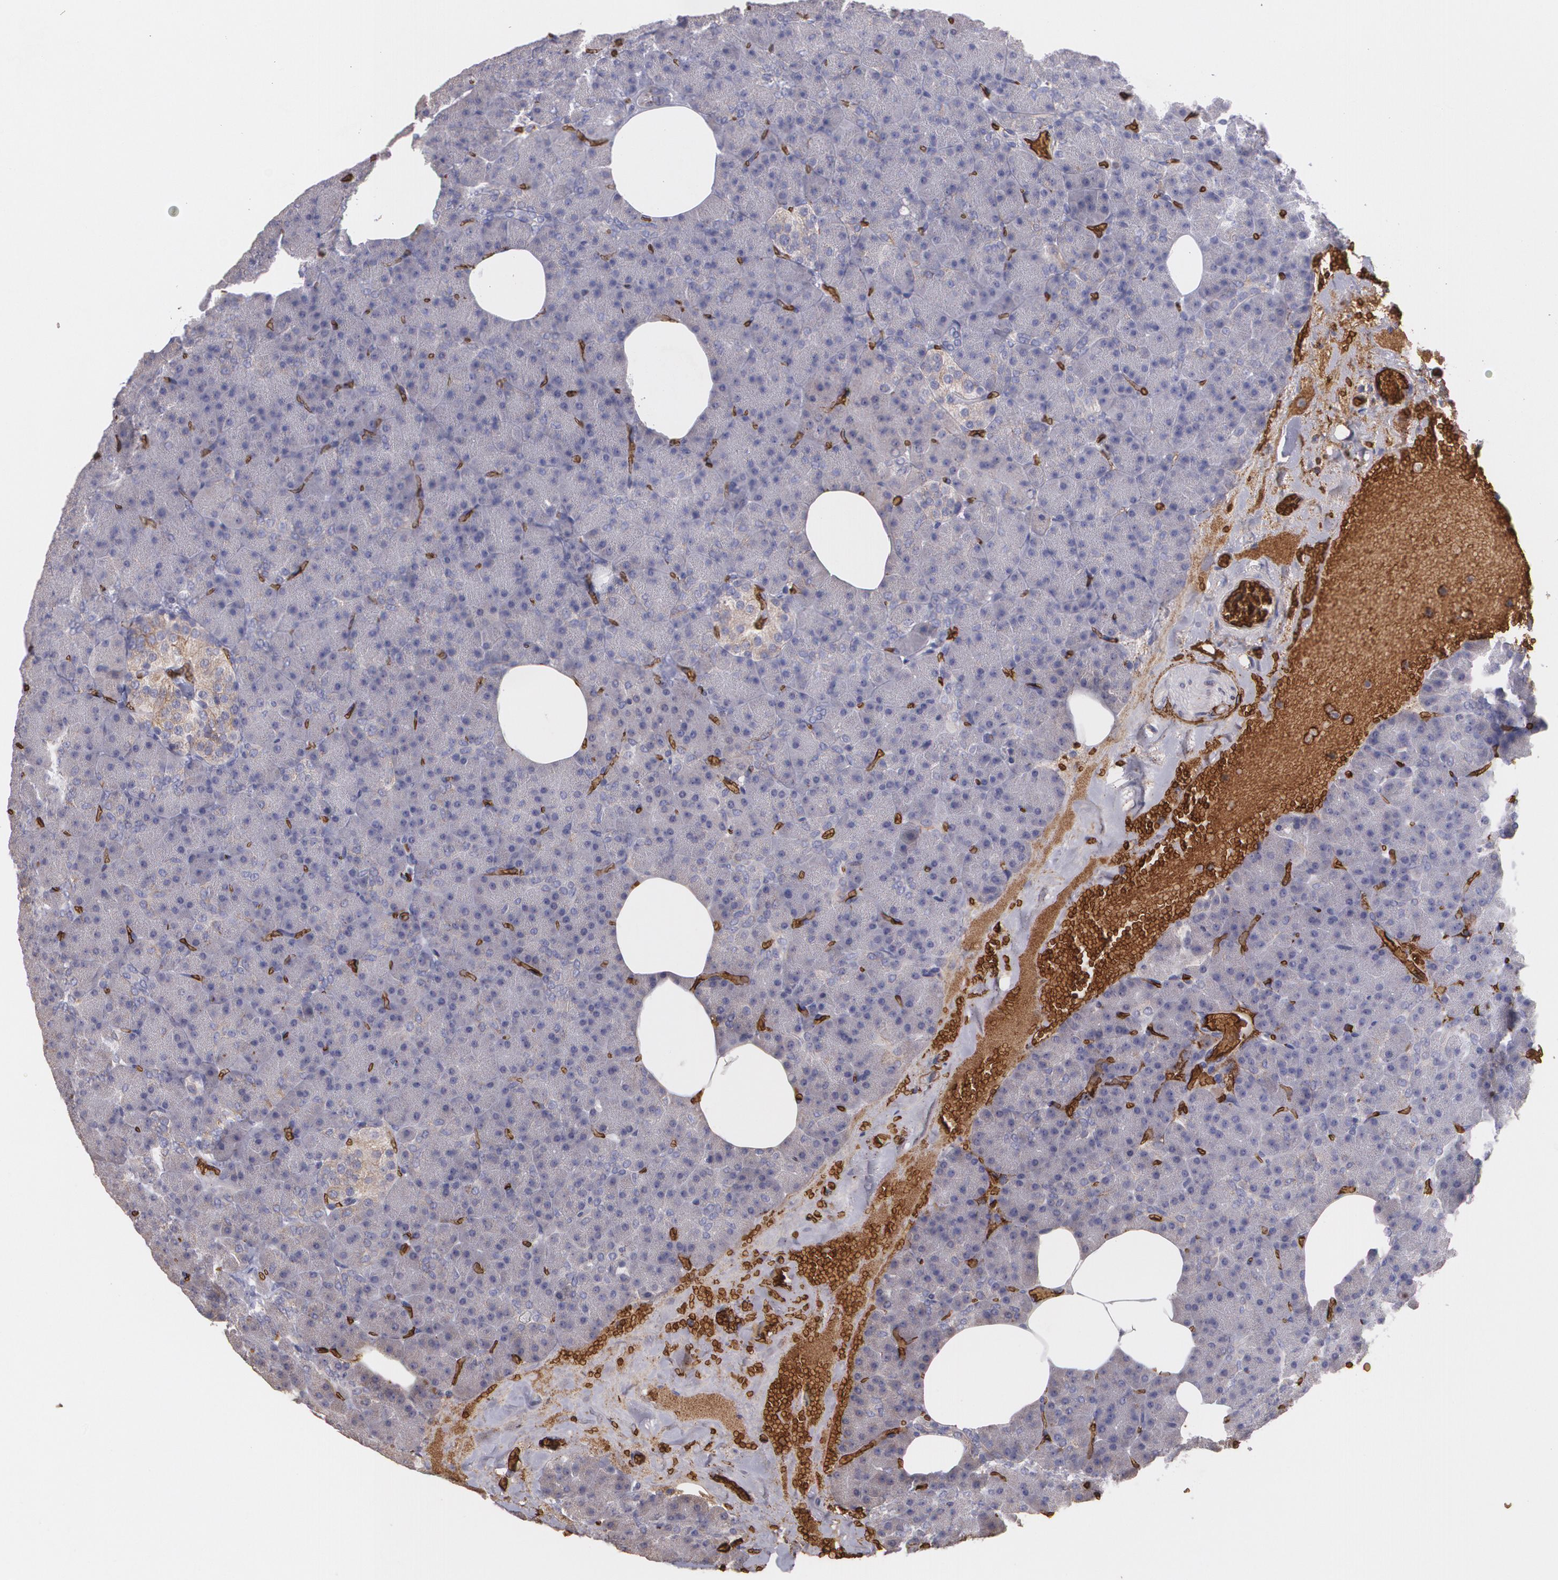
{"staining": {"intensity": "weak", "quantity": "<25%", "location": "cytoplasmic/membranous"}, "tissue": "pancreas", "cell_type": "Exocrine glandular cells", "image_type": "normal", "snomed": [{"axis": "morphology", "description": "Normal tissue, NOS"}, {"axis": "topography", "description": "Pancreas"}], "caption": "Normal pancreas was stained to show a protein in brown. There is no significant staining in exocrine glandular cells. (IHC, brightfield microscopy, high magnification).", "gene": "SLC2A1", "patient": {"sex": "female", "age": 35}}